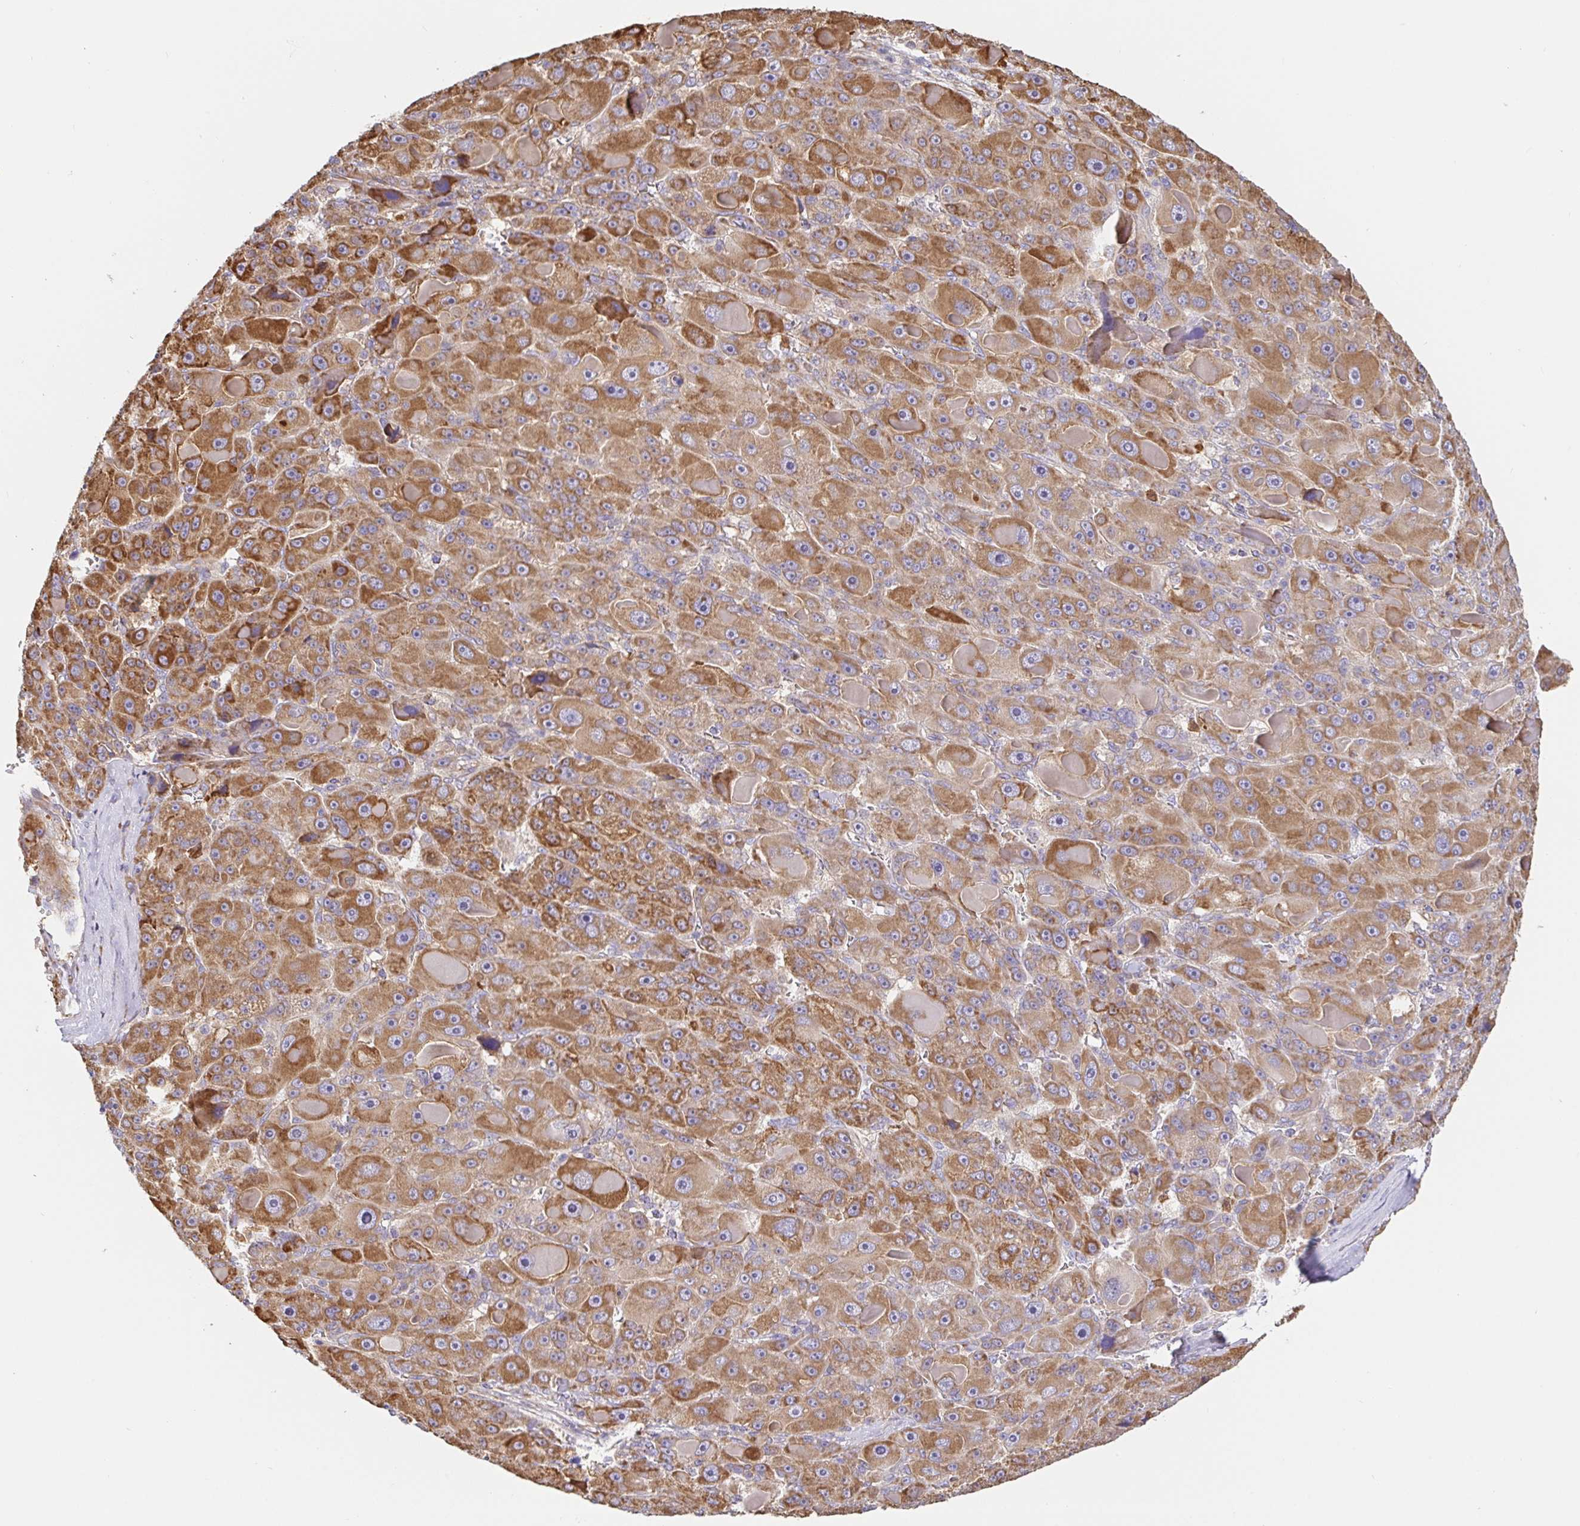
{"staining": {"intensity": "moderate", "quantity": ">75%", "location": "cytoplasmic/membranous"}, "tissue": "liver cancer", "cell_type": "Tumor cells", "image_type": "cancer", "snomed": [{"axis": "morphology", "description": "Carcinoma, Hepatocellular, NOS"}, {"axis": "topography", "description": "Liver"}], "caption": "Tumor cells exhibit moderate cytoplasmic/membranous staining in approximately >75% of cells in liver hepatocellular carcinoma.", "gene": "PDPK1", "patient": {"sex": "male", "age": 76}}